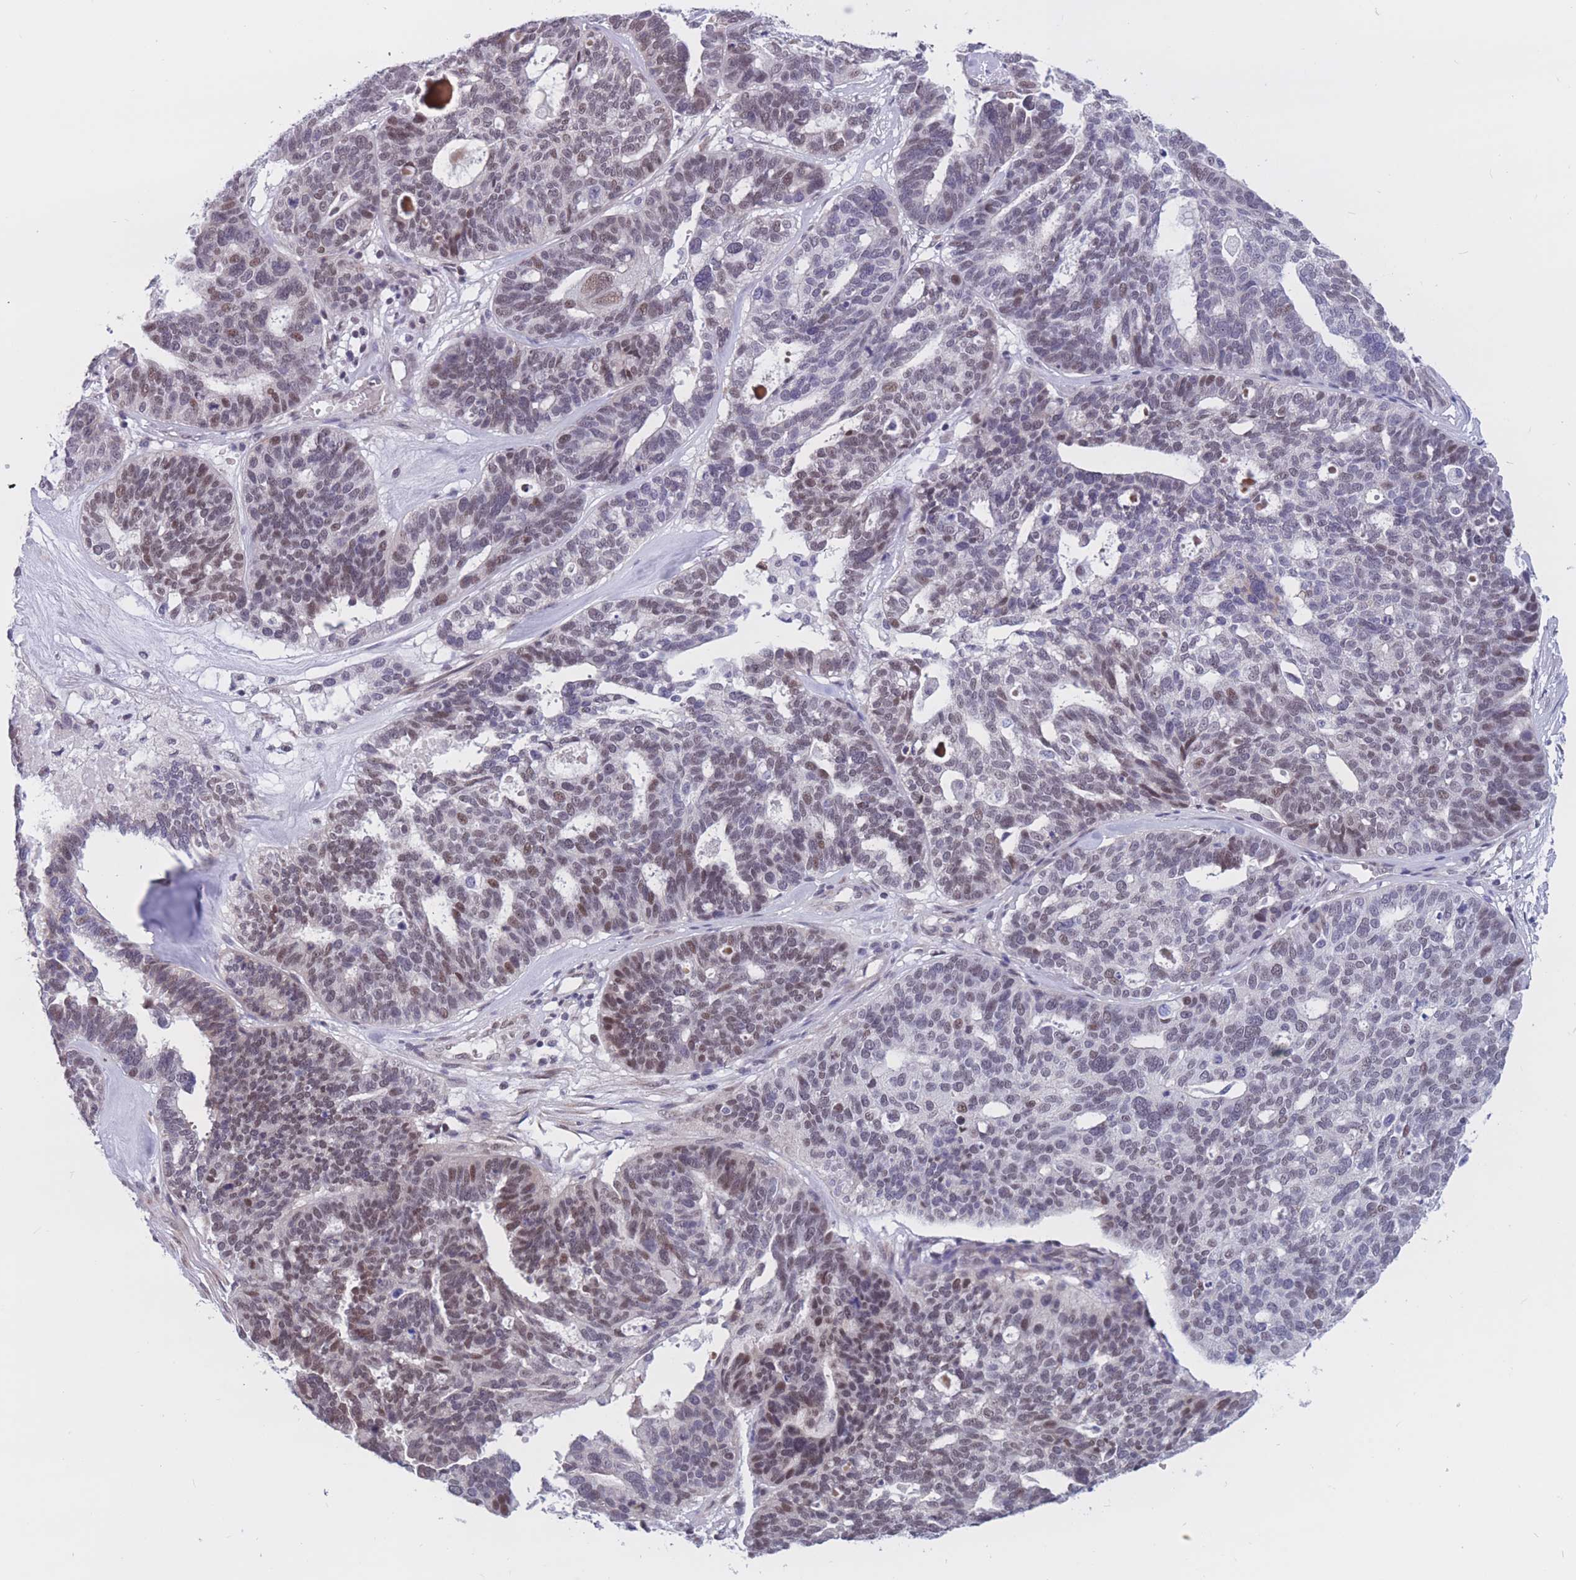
{"staining": {"intensity": "weak", "quantity": "<25%", "location": "nuclear"}, "tissue": "ovarian cancer", "cell_type": "Tumor cells", "image_type": "cancer", "snomed": [{"axis": "morphology", "description": "Cystadenocarcinoma, serous, NOS"}, {"axis": "topography", "description": "Ovary"}], "caption": "This is a micrograph of immunohistochemistry staining of ovarian serous cystadenocarcinoma, which shows no staining in tumor cells.", "gene": "BCL9L", "patient": {"sex": "female", "age": 59}}